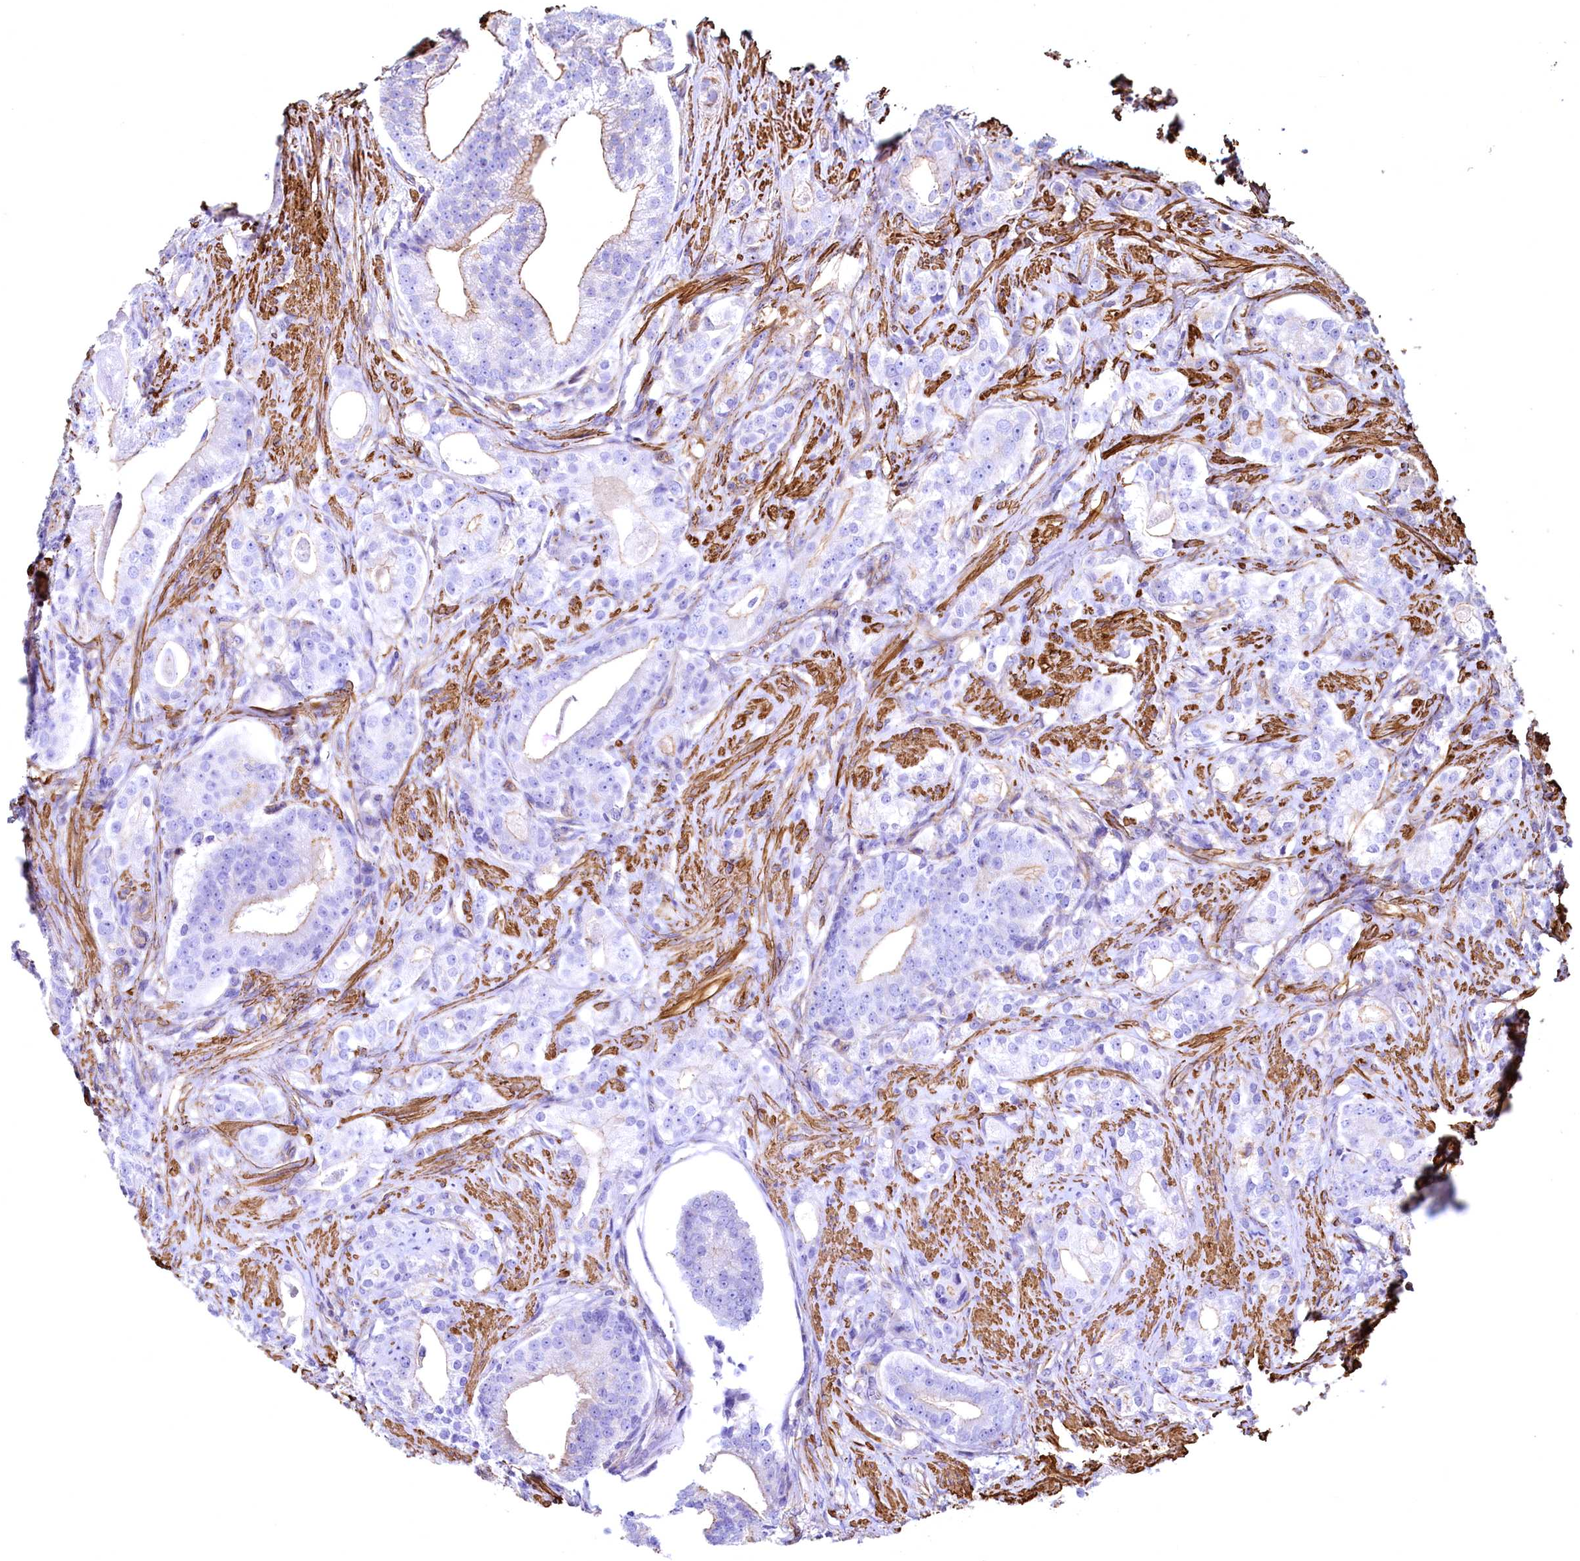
{"staining": {"intensity": "moderate", "quantity": "<25%", "location": "cytoplasmic/membranous"}, "tissue": "prostate cancer", "cell_type": "Tumor cells", "image_type": "cancer", "snomed": [{"axis": "morphology", "description": "Adenocarcinoma, Low grade"}, {"axis": "topography", "description": "Prostate"}], "caption": "Immunohistochemical staining of prostate cancer (low-grade adenocarcinoma) displays moderate cytoplasmic/membranous protein staining in approximately <25% of tumor cells.", "gene": "THBS1", "patient": {"sex": "male", "age": 71}}